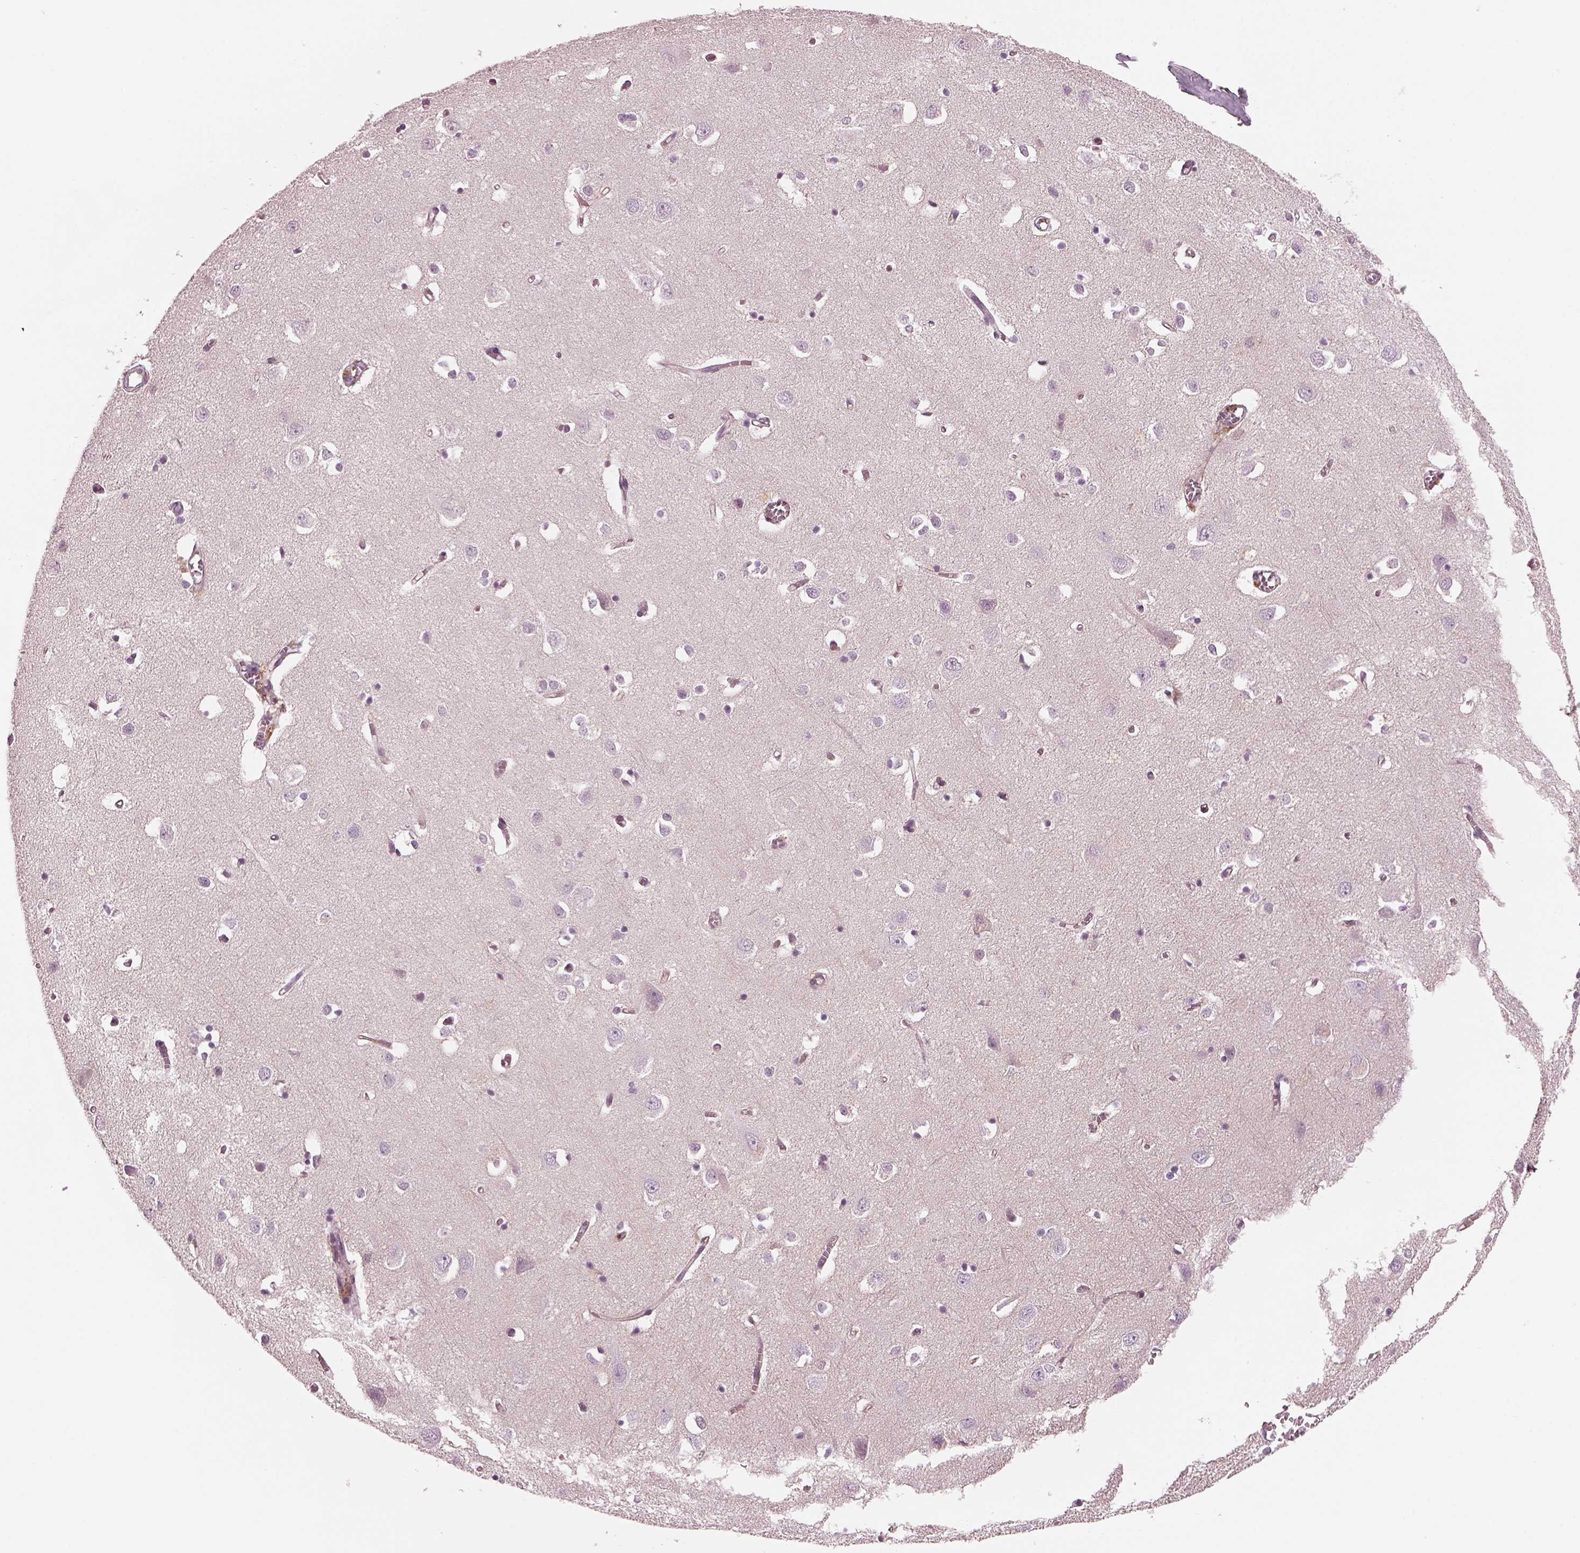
{"staining": {"intensity": "negative", "quantity": "none", "location": "none"}, "tissue": "cerebral cortex", "cell_type": "Endothelial cells", "image_type": "normal", "snomed": [{"axis": "morphology", "description": "Normal tissue, NOS"}, {"axis": "topography", "description": "Cerebral cortex"}], "caption": "Immunohistochemistry photomicrograph of unremarkable cerebral cortex: cerebral cortex stained with DAB shows no significant protein expression in endothelial cells. The staining was performed using DAB (3,3'-diaminobenzidine) to visualize the protein expression in brown, while the nuclei were stained in blue with hematoxylin (Magnification: 20x).", "gene": "TRIM69", "patient": {"sex": "male", "age": 70}}